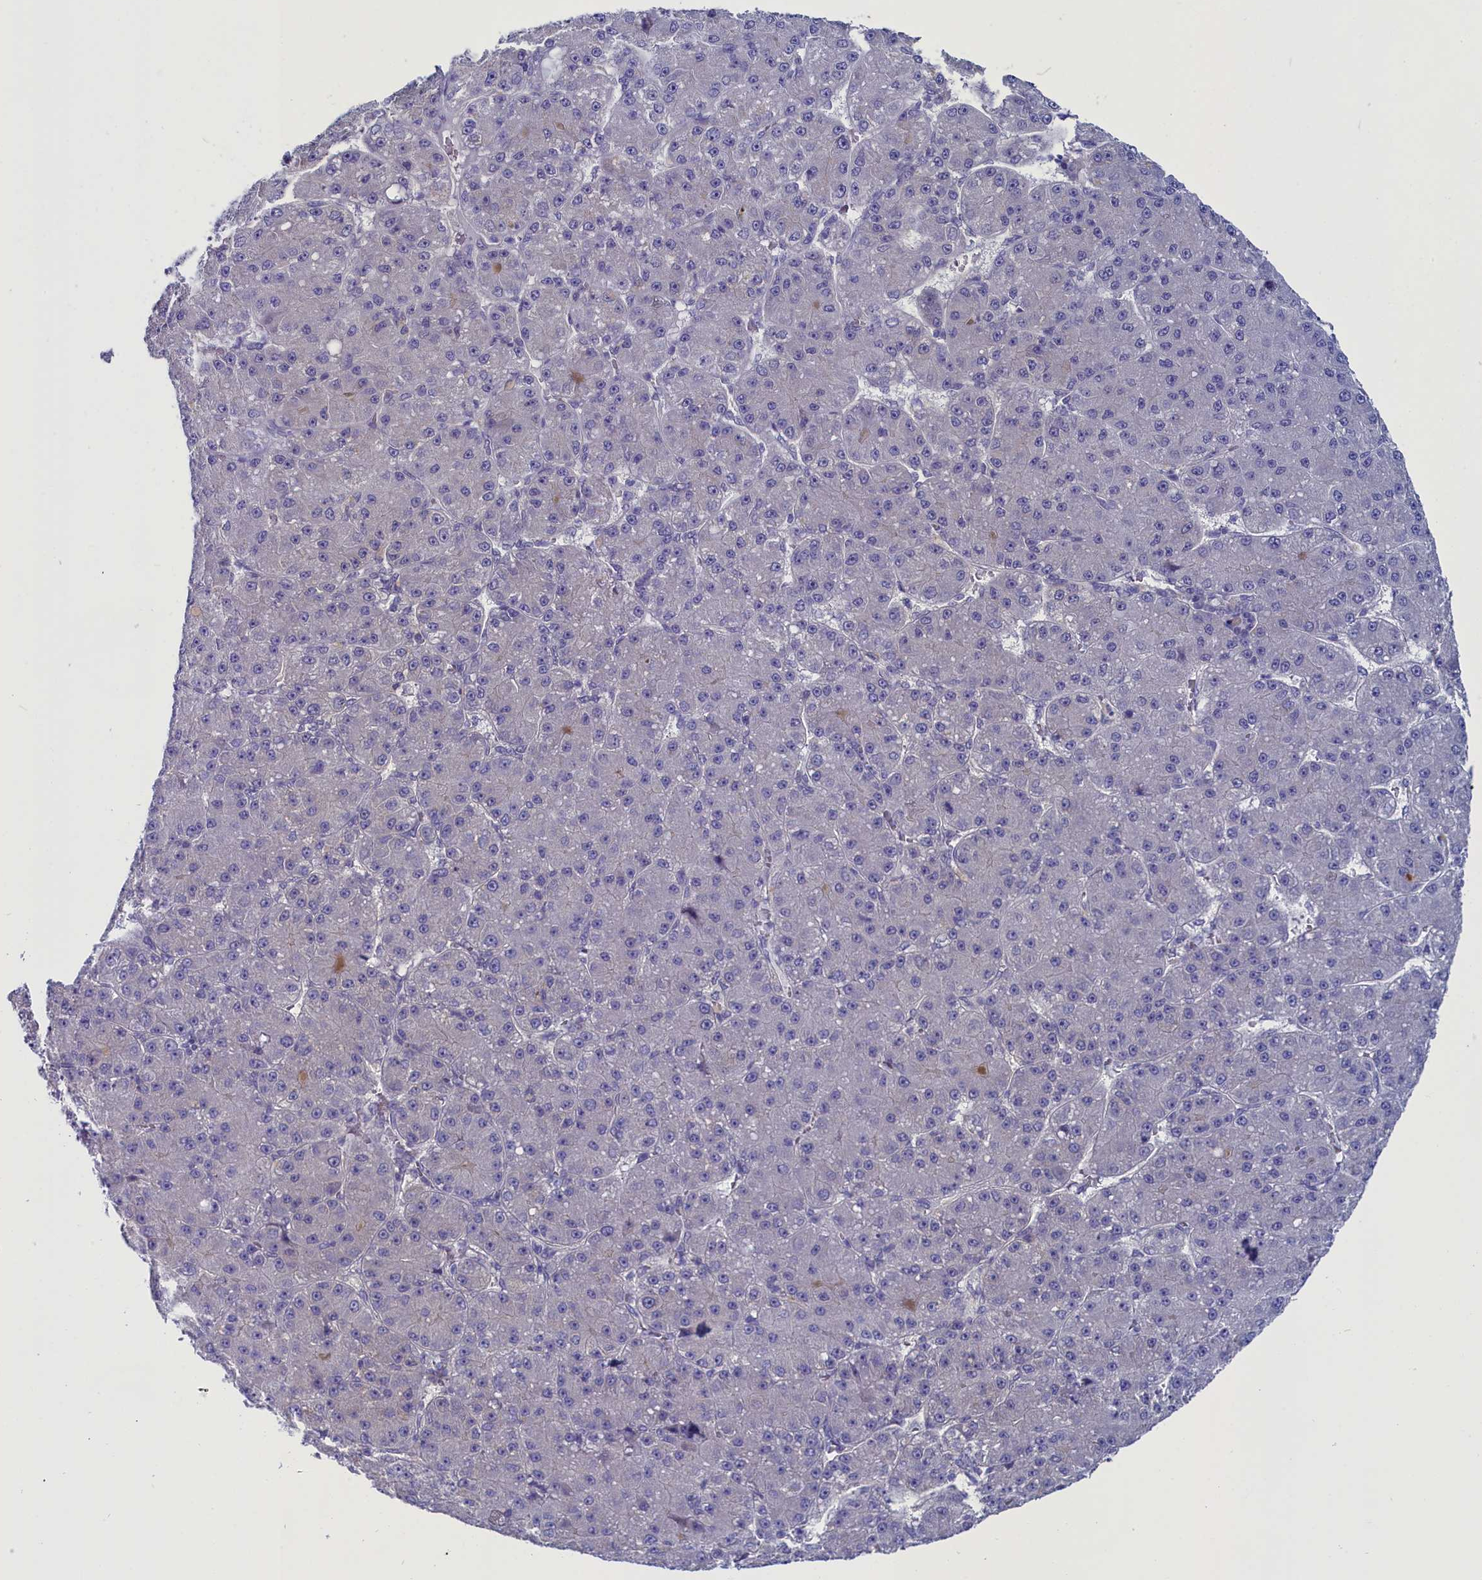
{"staining": {"intensity": "negative", "quantity": "none", "location": "none"}, "tissue": "liver cancer", "cell_type": "Tumor cells", "image_type": "cancer", "snomed": [{"axis": "morphology", "description": "Carcinoma, Hepatocellular, NOS"}, {"axis": "topography", "description": "Liver"}], "caption": "An image of liver cancer (hepatocellular carcinoma) stained for a protein reveals no brown staining in tumor cells.", "gene": "CIAPIN1", "patient": {"sex": "male", "age": 67}}